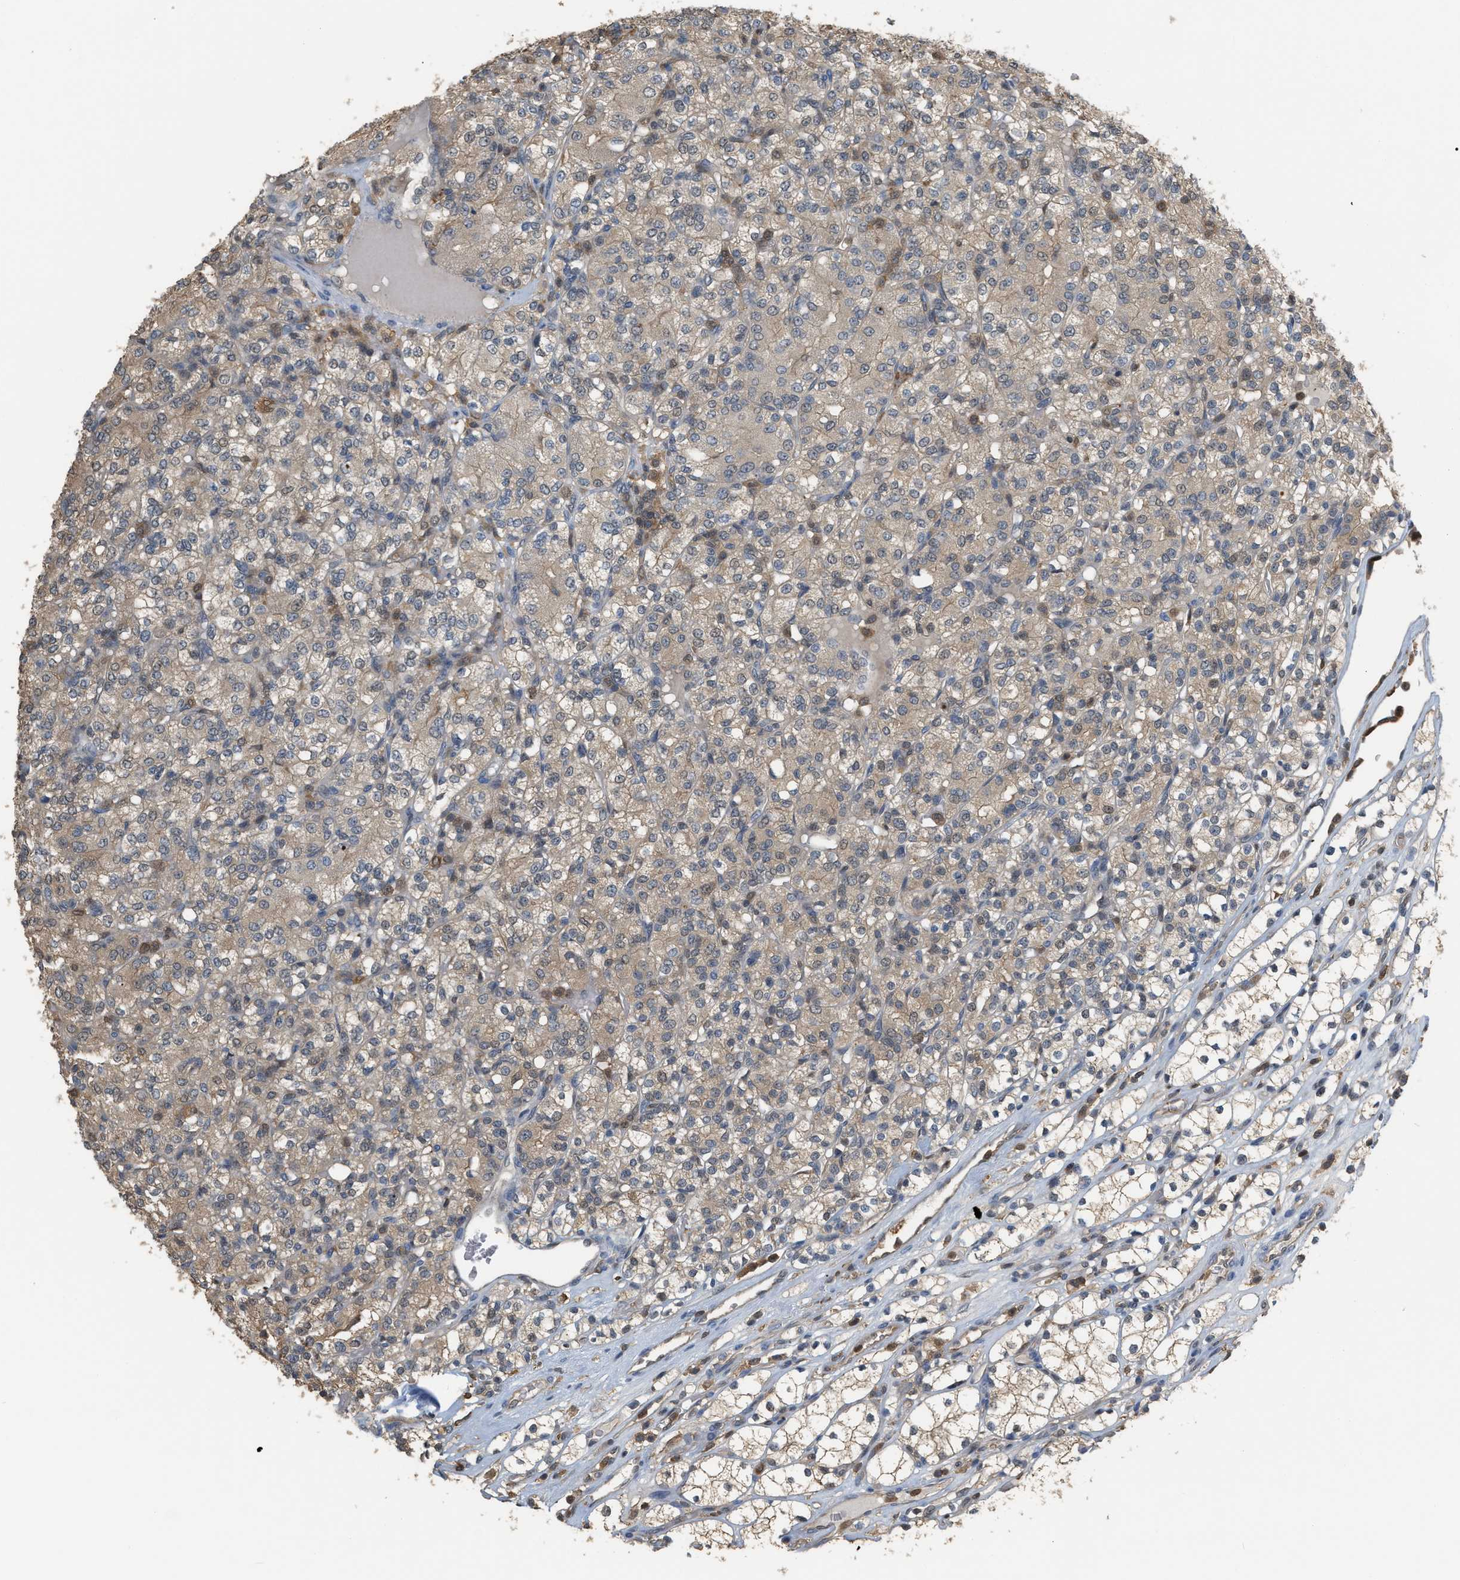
{"staining": {"intensity": "weak", "quantity": "25%-75%", "location": "cytoplasmic/membranous"}, "tissue": "renal cancer", "cell_type": "Tumor cells", "image_type": "cancer", "snomed": [{"axis": "morphology", "description": "Adenocarcinoma, NOS"}, {"axis": "topography", "description": "Kidney"}], "caption": "Immunohistochemistry (IHC) photomicrograph of neoplastic tissue: human adenocarcinoma (renal) stained using immunohistochemistry (IHC) displays low levels of weak protein expression localized specifically in the cytoplasmic/membranous of tumor cells, appearing as a cytoplasmic/membranous brown color.", "gene": "MTPN", "patient": {"sex": "male", "age": 77}}